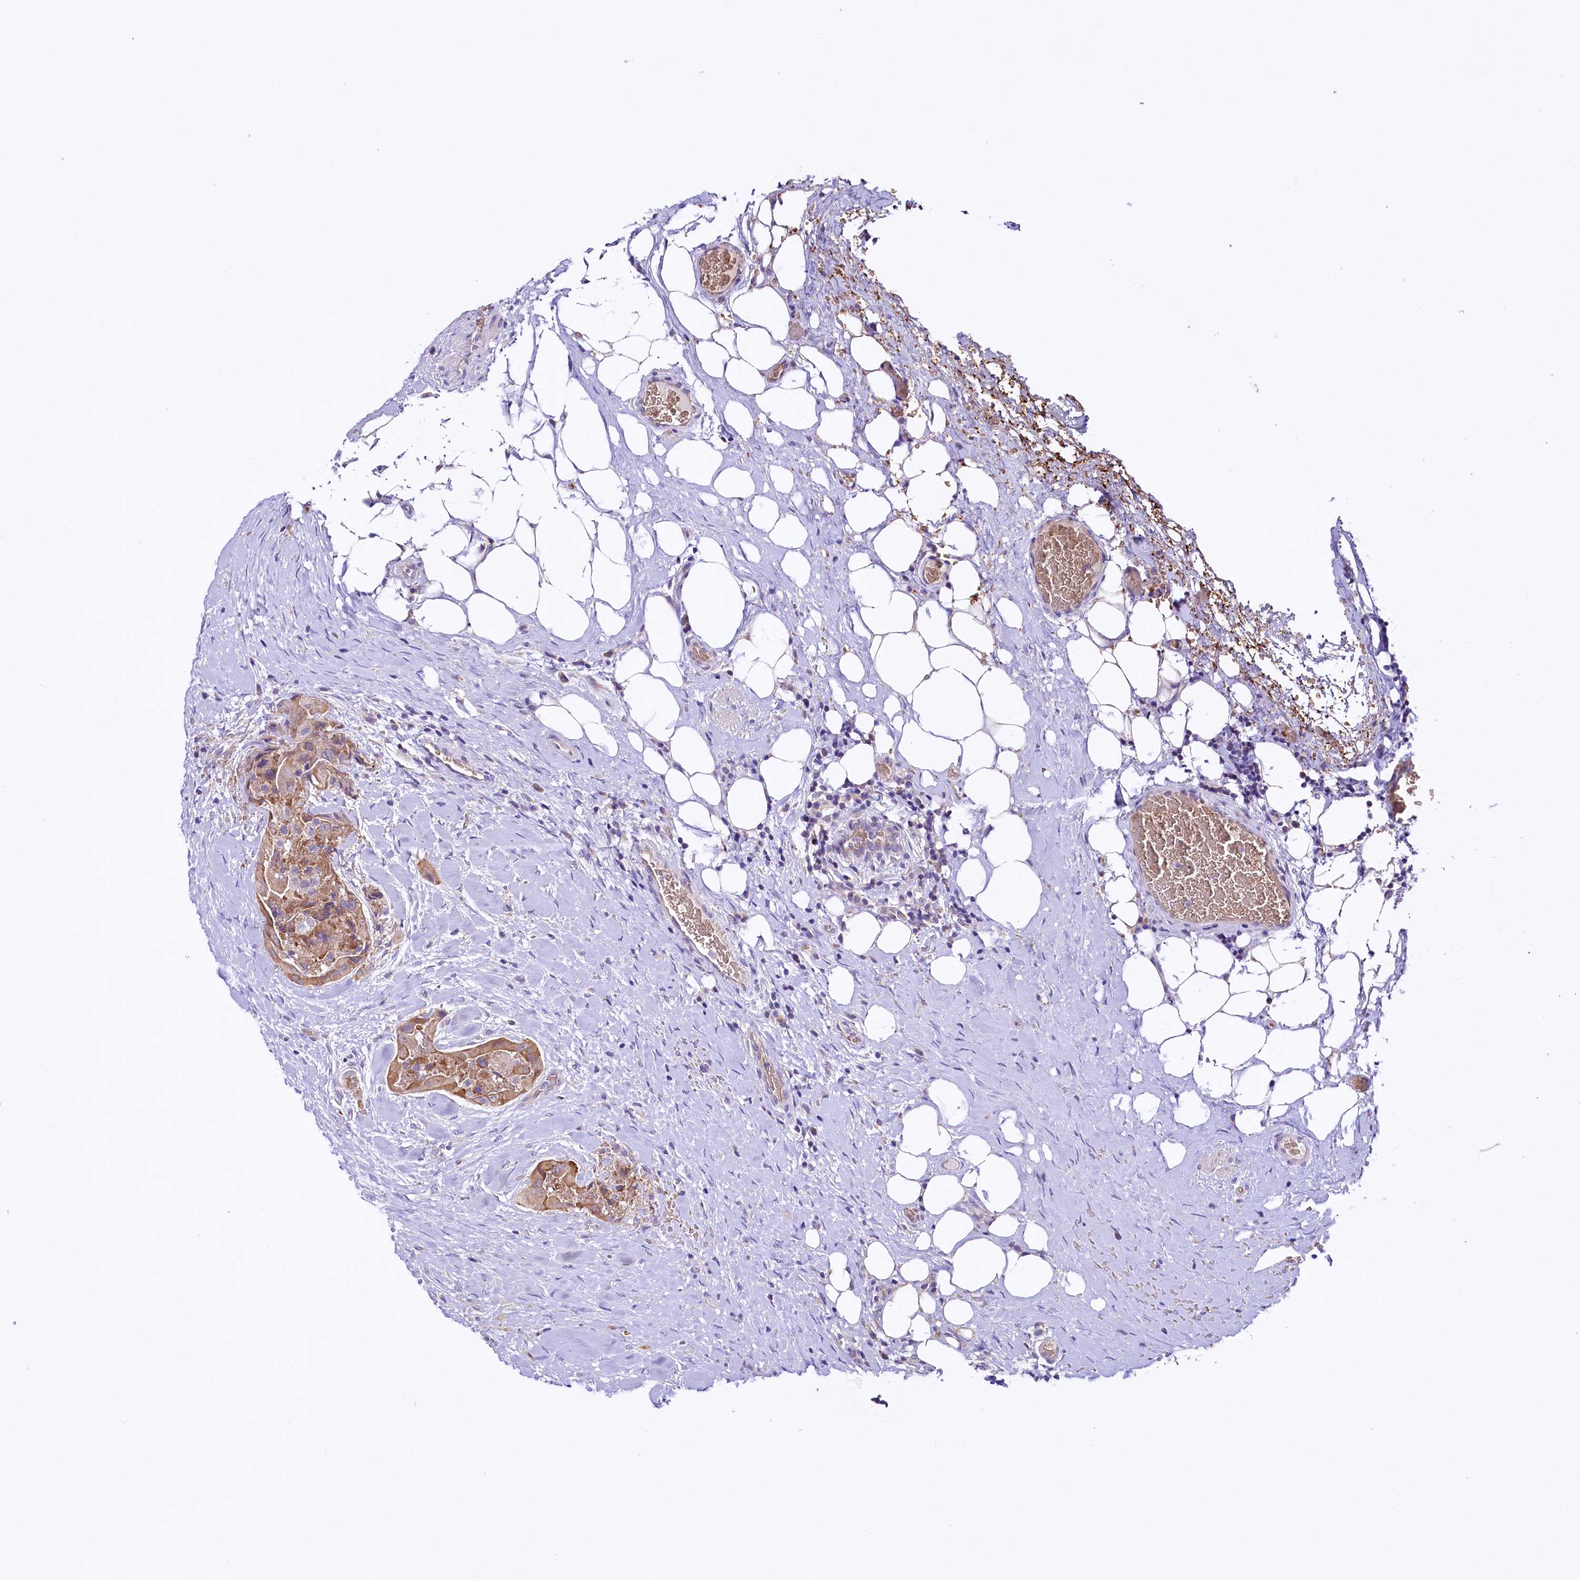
{"staining": {"intensity": "moderate", "quantity": ">75%", "location": "cytoplasmic/membranous"}, "tissue": "thyroid cancer", "cell_type": "Tumor cells", "image_type": "cancer", "snomed": [{"axis": "morphology", "description": "Papillary adenocarcinoma, NOS"}, {"axis": "topography", "description": "Thyroid gland"}], "caption": "Approximately >75% of tumor cells in human thyroid papillary adenocarcinoma reveal moderate cytoplasmic/membranous protein positivity as visualized by brown immunohistochemical staining.", "gene": "CEP295", "patient": {"sex": "female", "age": 59}}